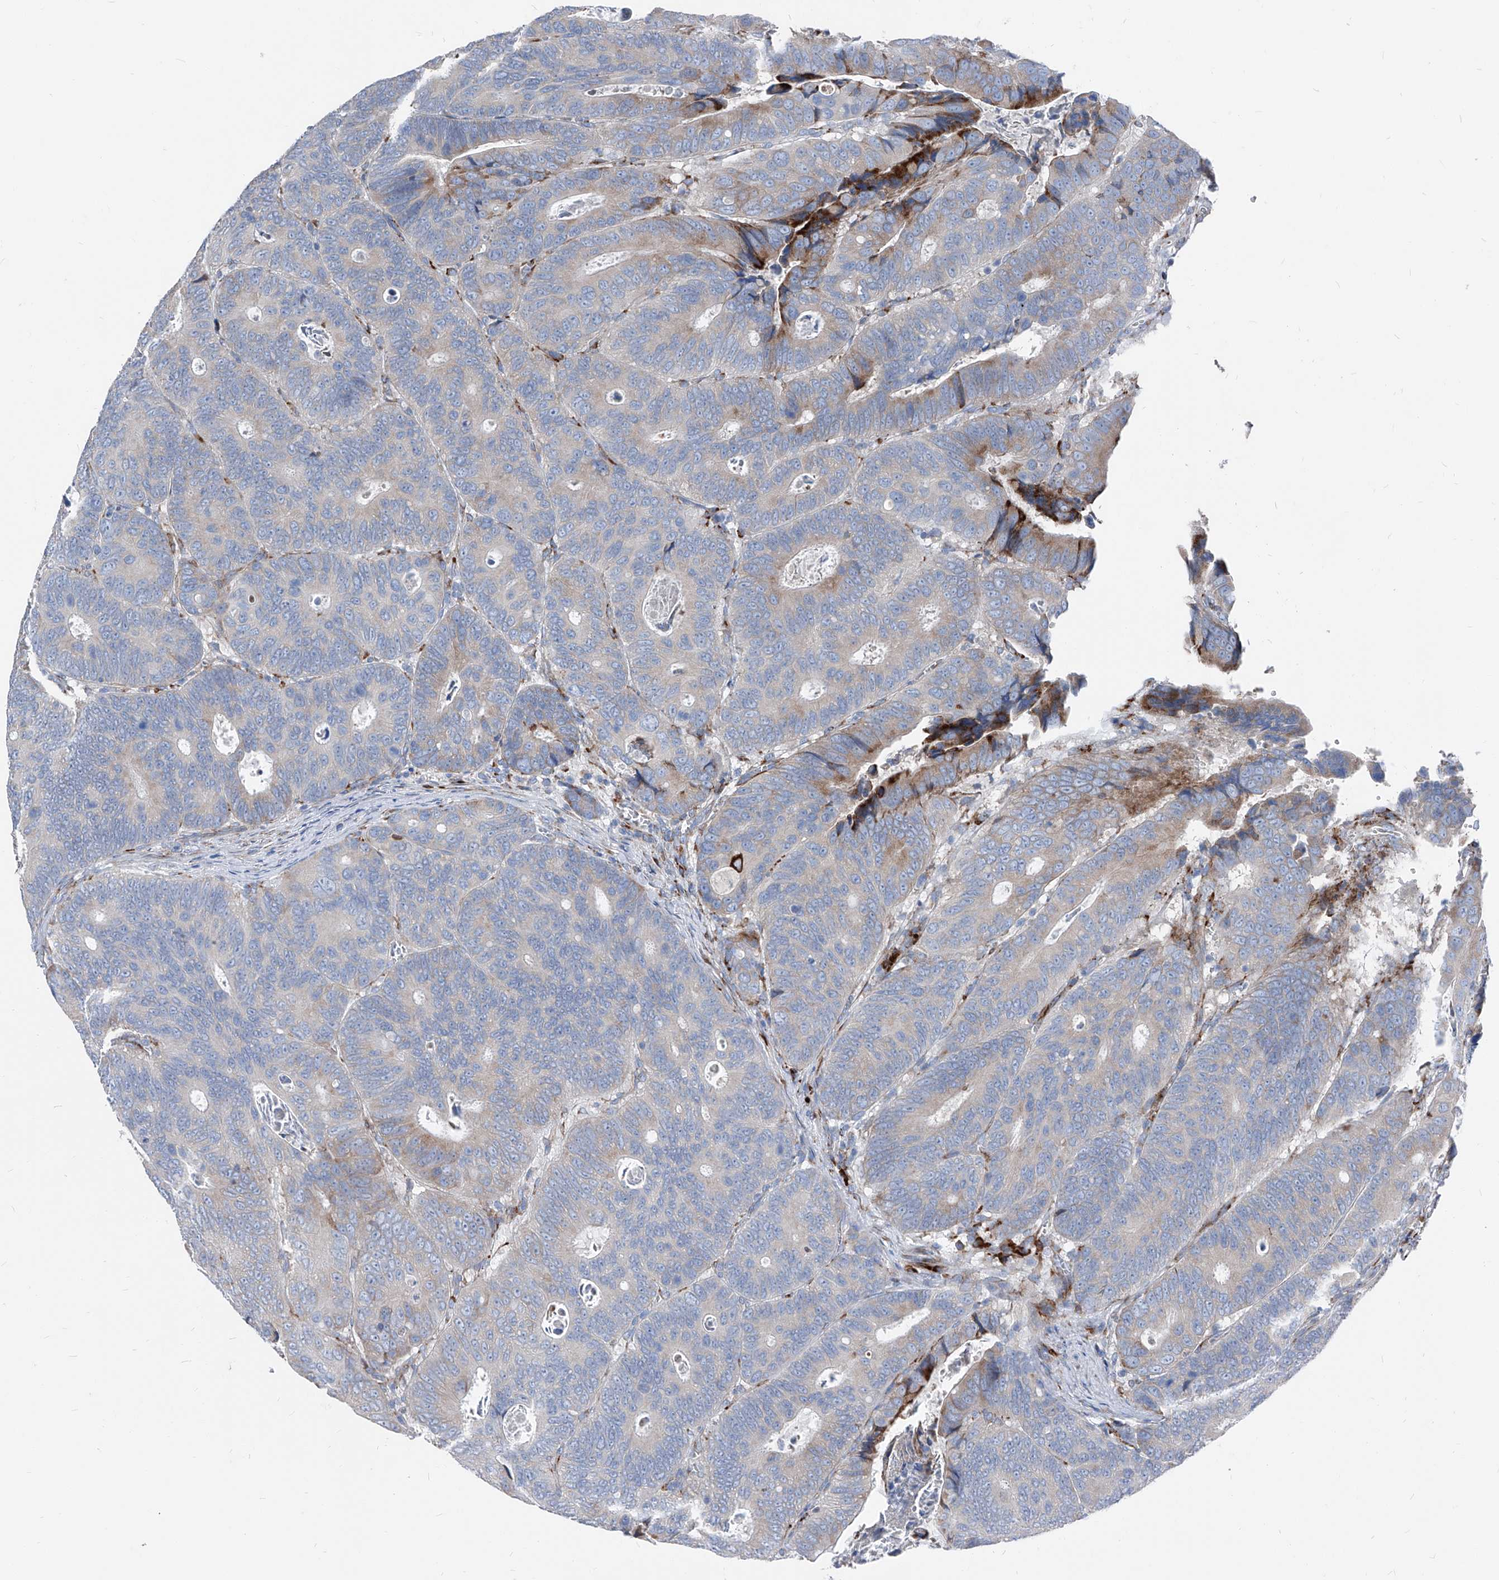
{"staining": {"intensity": "negative", "quantity": "none", "location": "none"}, "tissue": "colorectal cancer", "cell_type": "Tumor cells", "image_type": "cancer", "snomed": [{"axis": "morphology", "description": "Inflammation, NOS"}, {"axis": "morphology", "description": "Adenocarcinoma, NOS"}, {"axis": "topography", "description": "Colon"}], "caption": "Tumor cells show no significant protein positivity in colorectal adenocarcinoma.", "gene": "IFI27", "patient": {"sex": "male", "age": 72}}